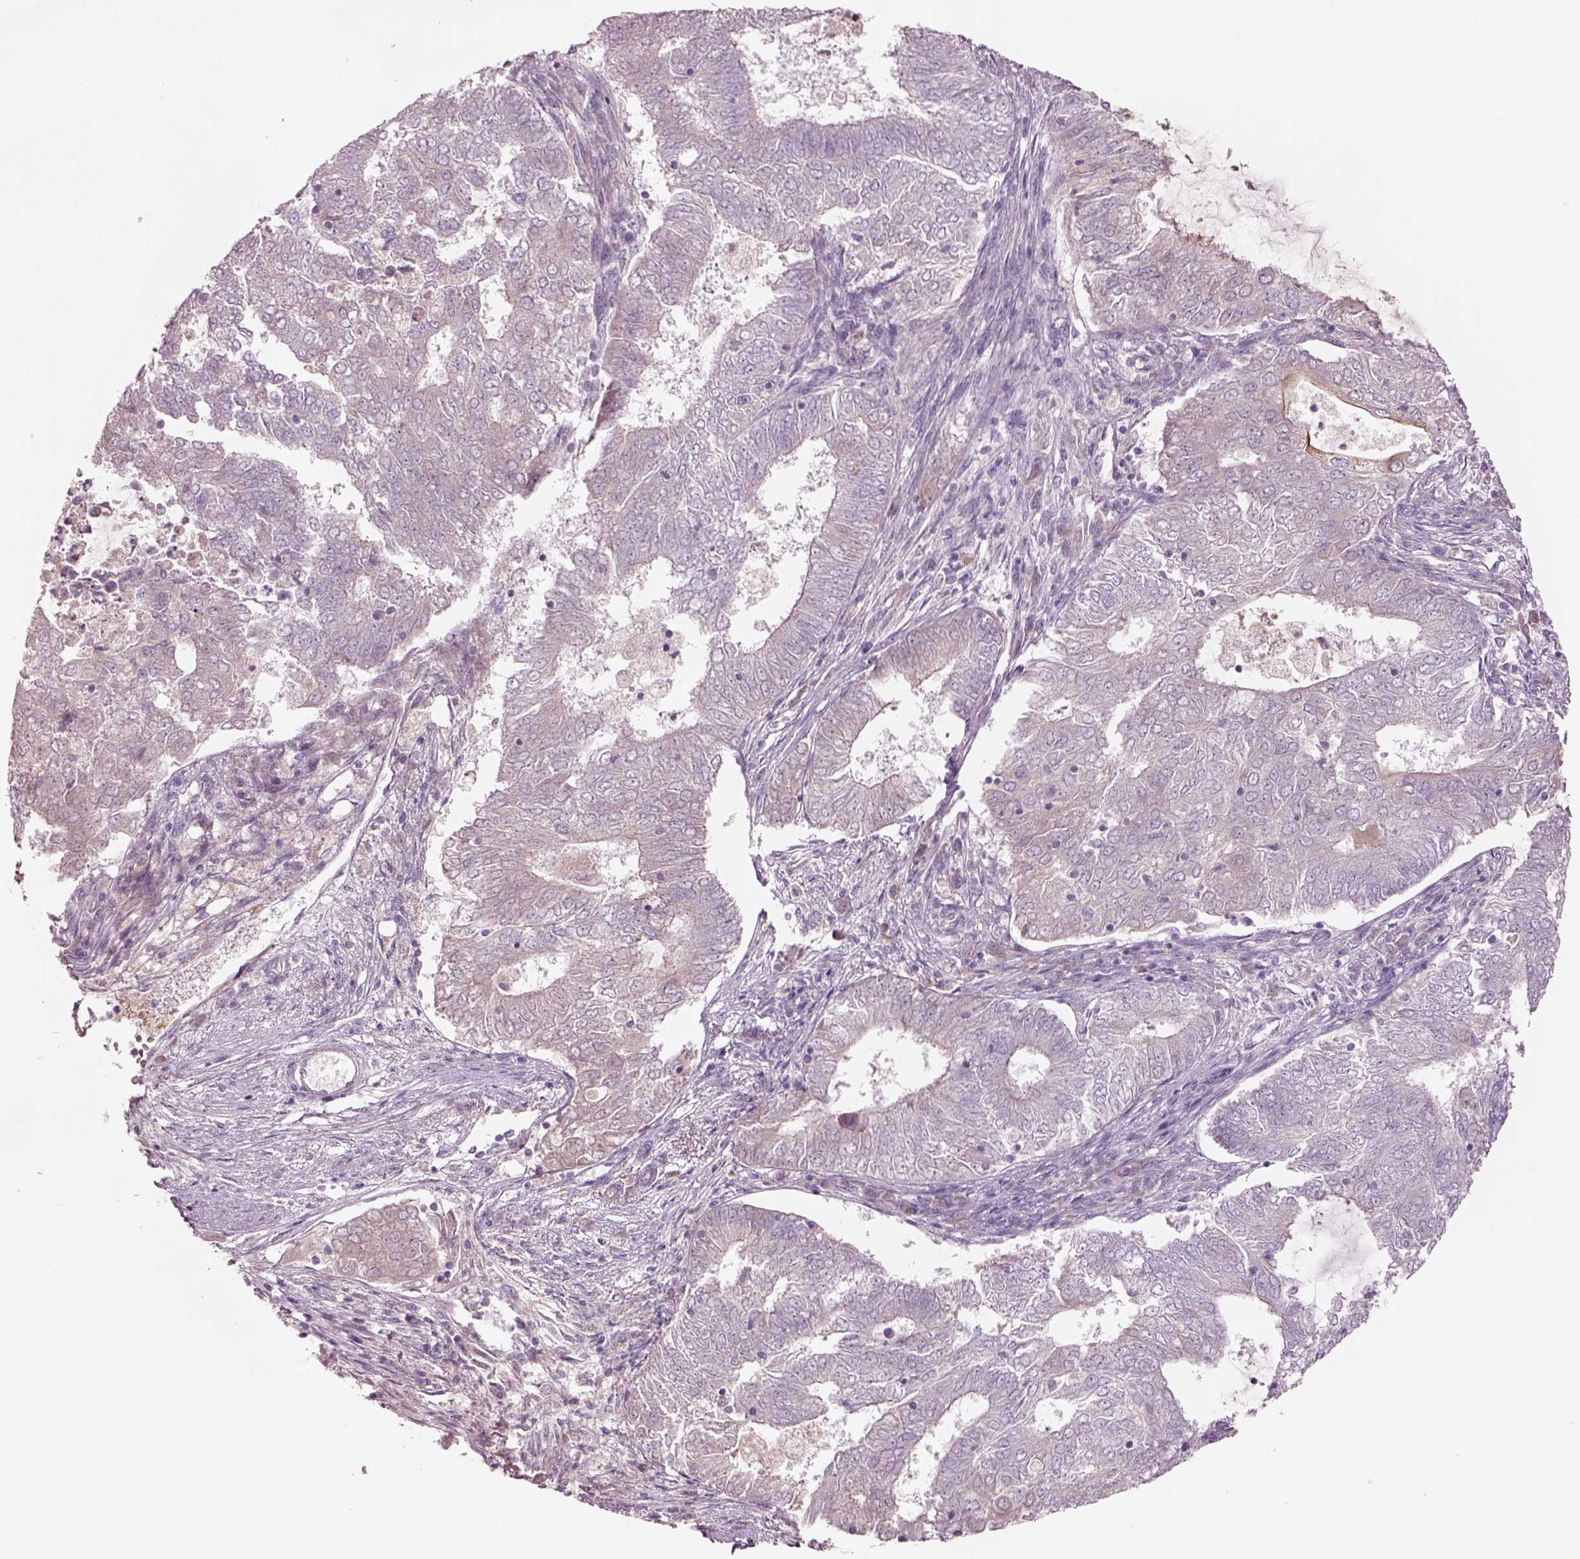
{"staining": {"intensity": "negative", "quantity": "none", "location": "none"}, "tissue": "endometrial cancer", "cell_type": "Tumor cells", "image_type": "cancer", "snomed": [{"axis": "morphology", "description": "Adenocarcinoma, NOS"}, {"axis": "topography", "description": "Endometrium"}], "caption": "Immunohistochemical staining of human endometrial cancer displays no significant positivity in tumor cells.", "gene": "DUOXA2", "patient": {"sex": "female", "age": 62}}